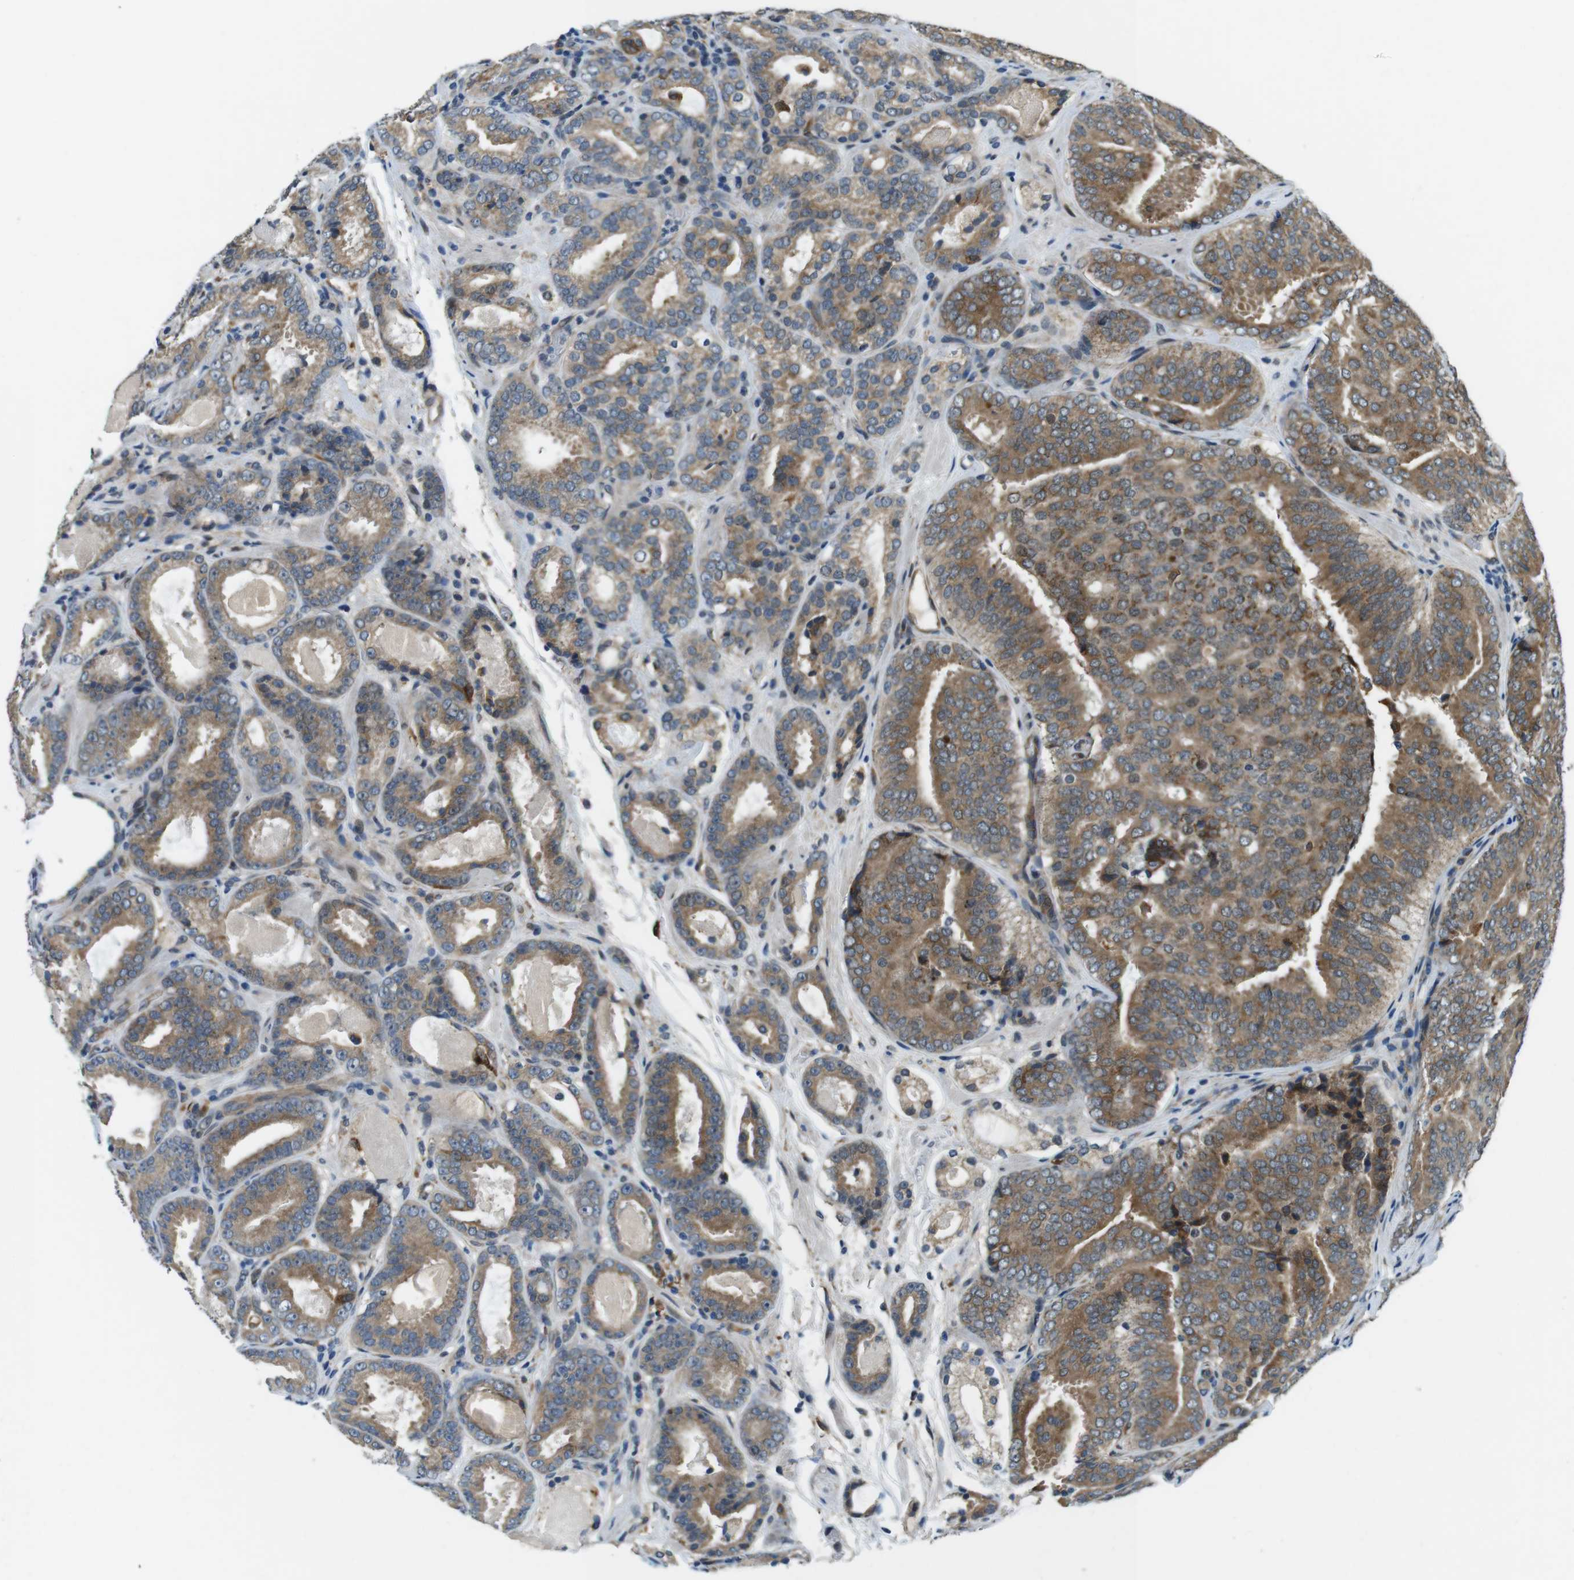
{"staining": {"intensity": "moderate", "quantity": ">75%", "location": "cytoplasmic/membranous"}, "tissue": "prostate cancer", "cell_type": "Tumor cells", "image_type": "cancer", "snomed": [{"axis": "morphology", "description": "Adenocarcinoma, Low grade"}, {"axis": "topography", "description": "Prostate"}], "caption": "This is a micrograph of IHC staining of prostate adenocarcinoma (low-grade), which shows moderate positivity in the cytoplasmic/membranous of tumor cells.", "gene": "PALD1", "patient": {"sex": "male", "age": 69}}